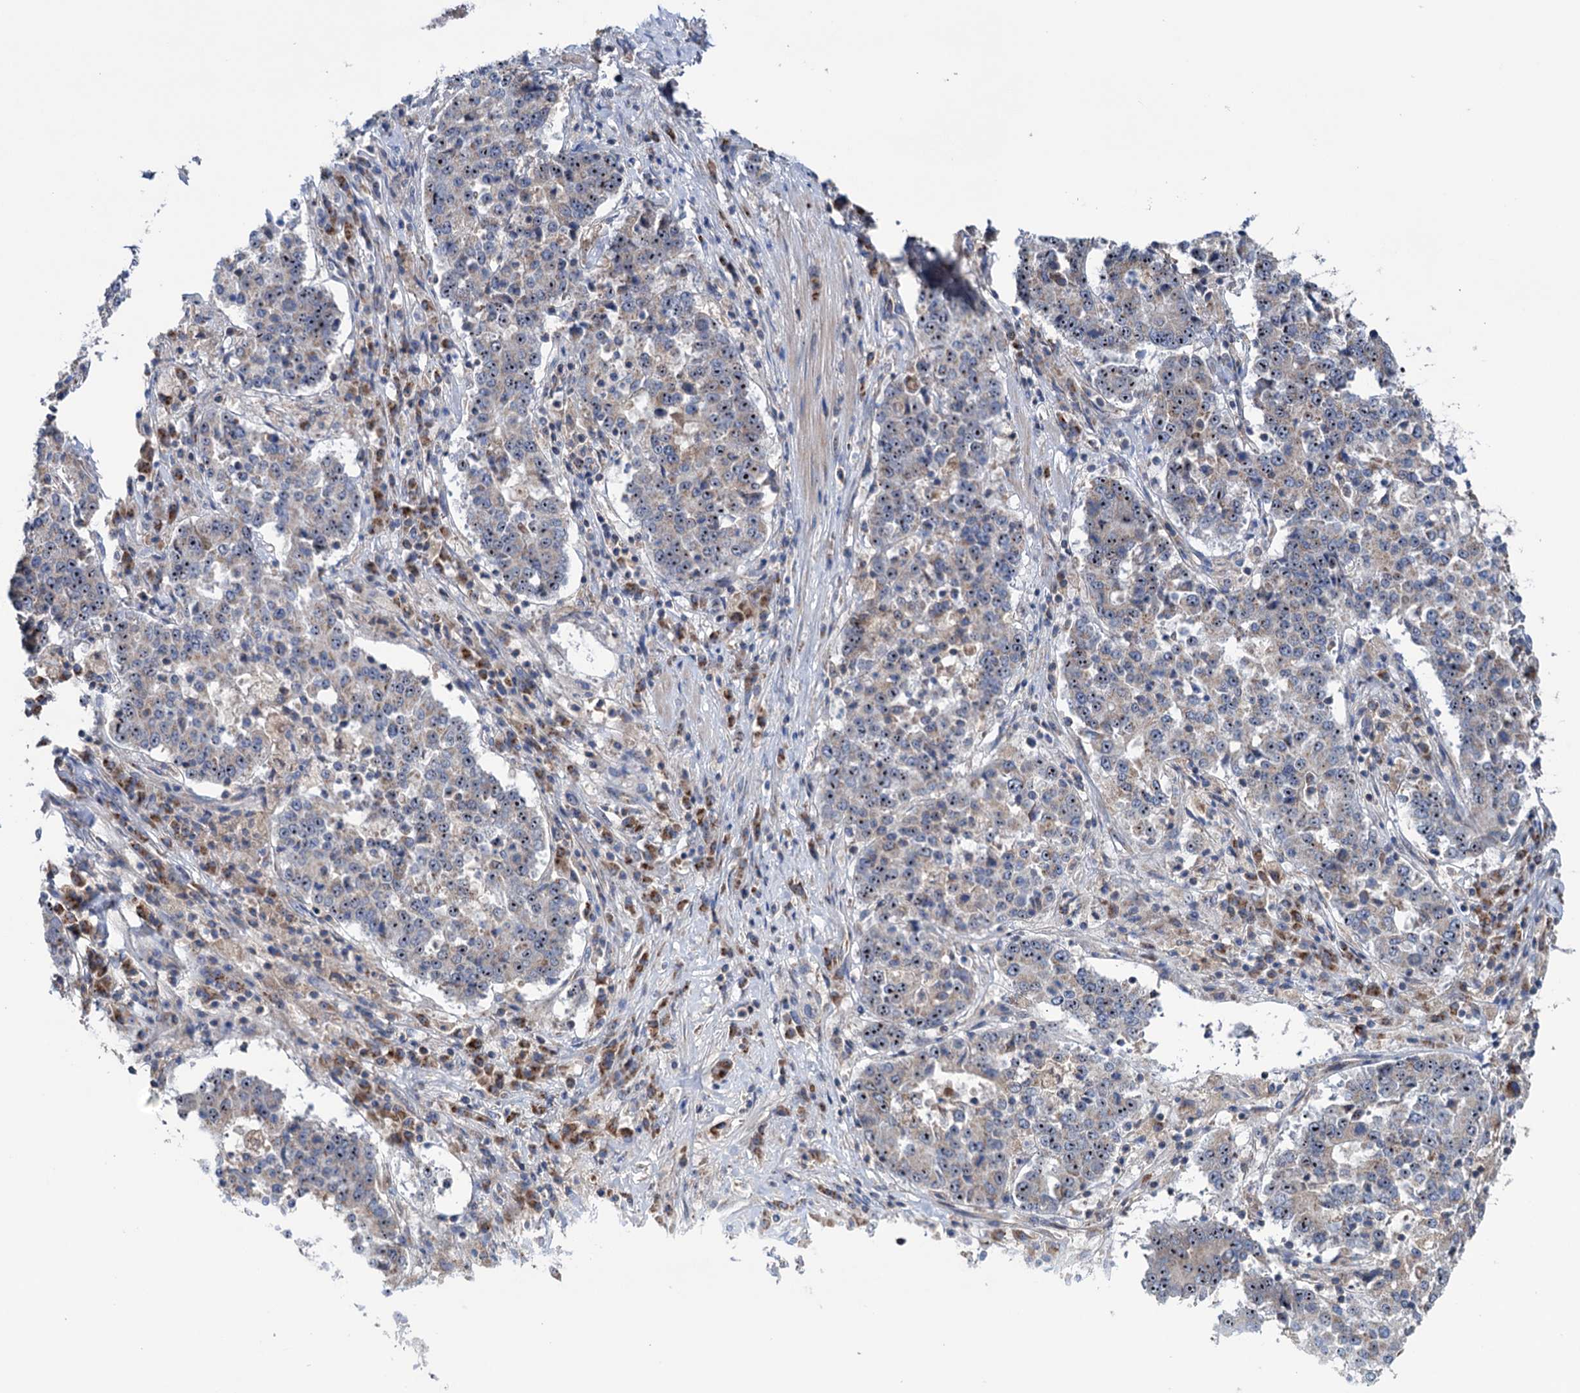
{"staining": {"intensity": "moderate", "quantity": "25%-75%", "location": "cytoplasmic/membranous,nuclear"}, "tissue": "stomach cancer", "cell_type": "Tumor cells", "image_type": "cancer", "snomed": [{"axis": "morphology", "description": "Adenocarcinoma, NOS"}, {"axis": "topography", "description": "Stomach"}], "caption": "Protein staining demonstrates moderate cytoplasmic/membranous and nuclear staining in about 25%-75% of tumor cells in stomach adenocarcinoma.", "gene": "HTR3B", "patient": {"sex": "male", "age": 59}}